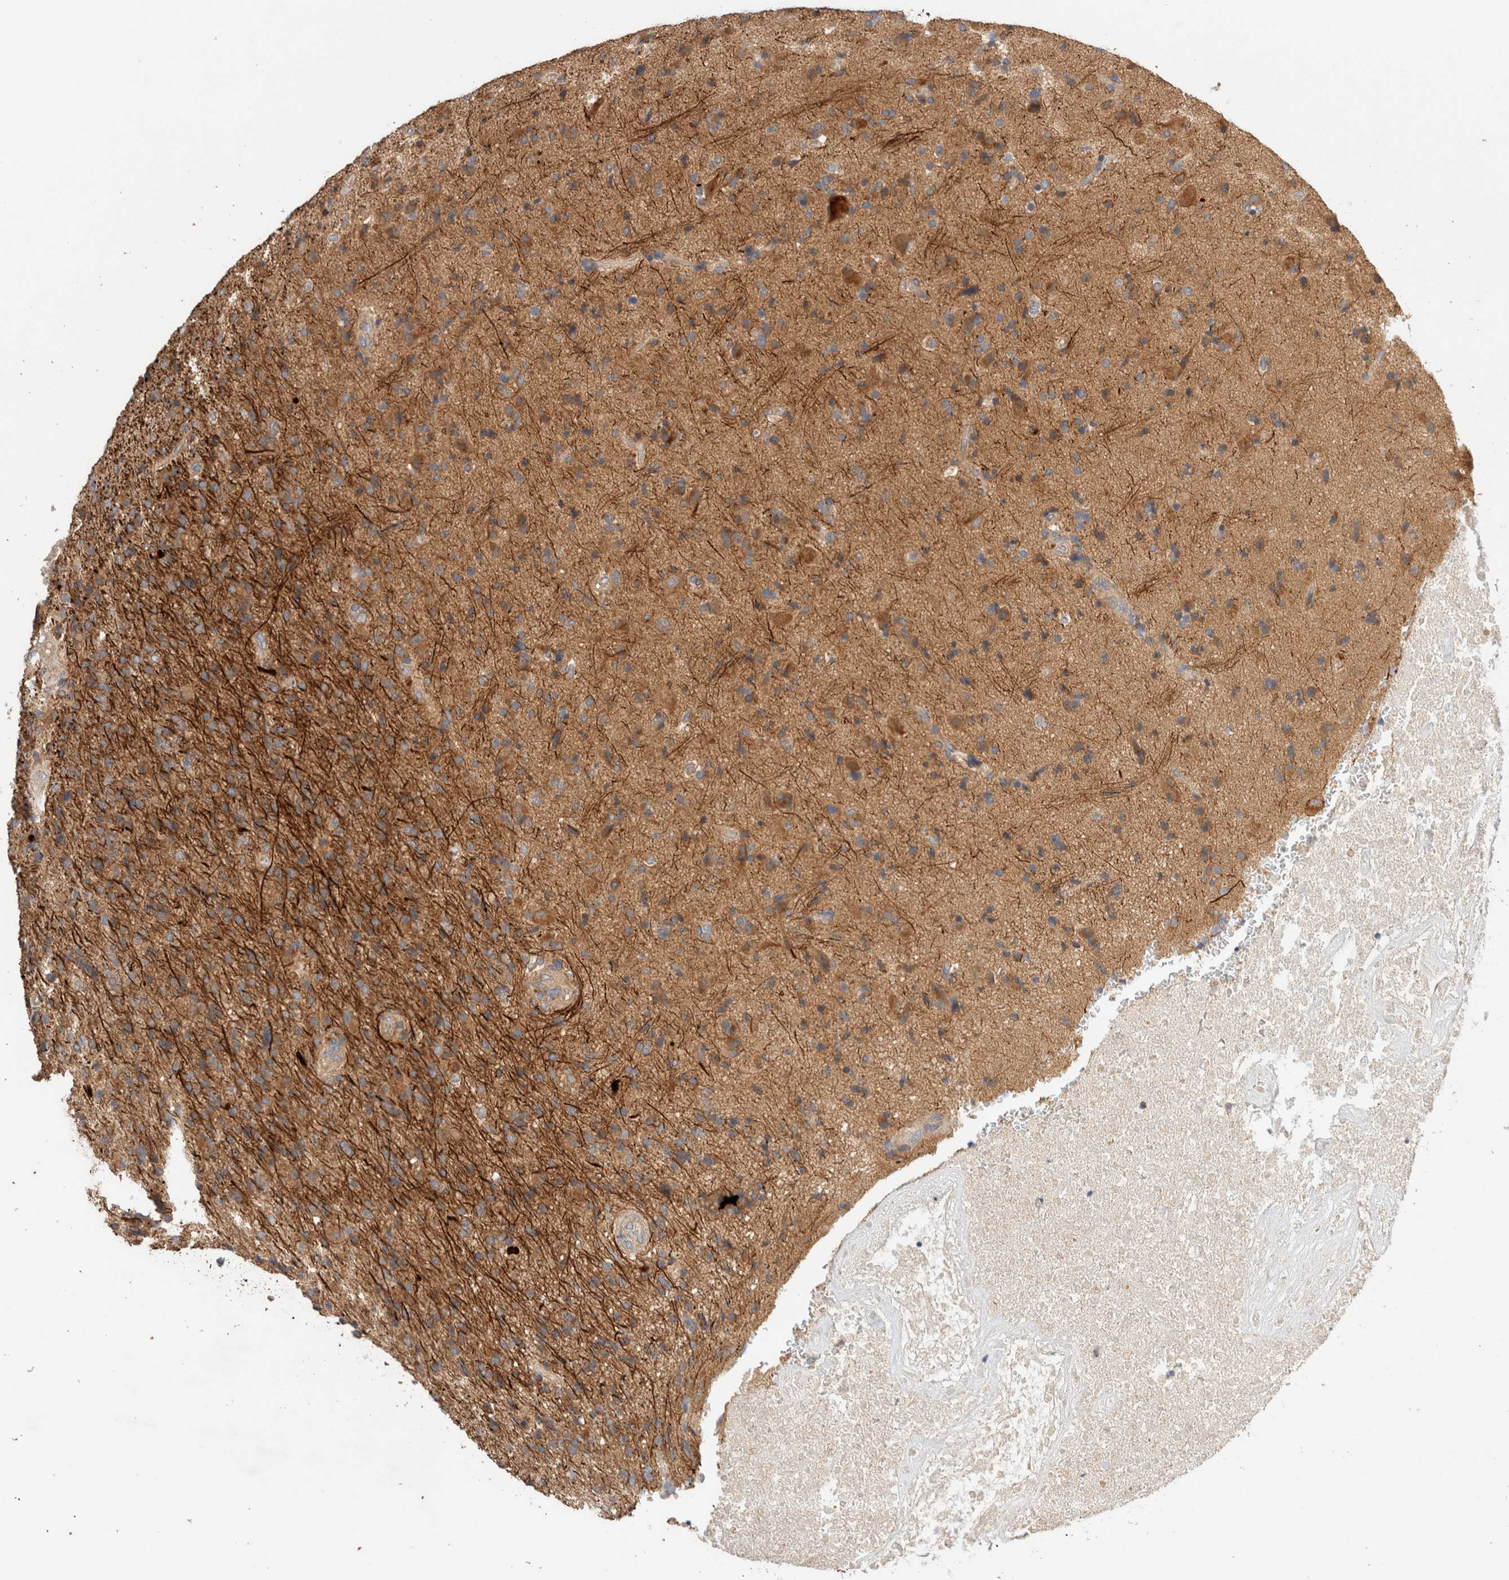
{"staining": {"intensity": "moderate", "quantity": ">75%", "location": "cytoplasmic/membranous"}, "tissue": "glioma", "cell_type": "Tumor cells", "image_type": "cancer", "snomed": [{"axis": "morphology", "description": "Glioma, malignant, High grade"}, {"axis": "topography", "description": "Brain"}], "caption": "A histopathology image of glioma stained for a protein shows moderate cytoplasmic/membranous brown staining in tumor cells.", "gene": "B3GNTL1", "patient": {"sex": "male", "age": 72}}